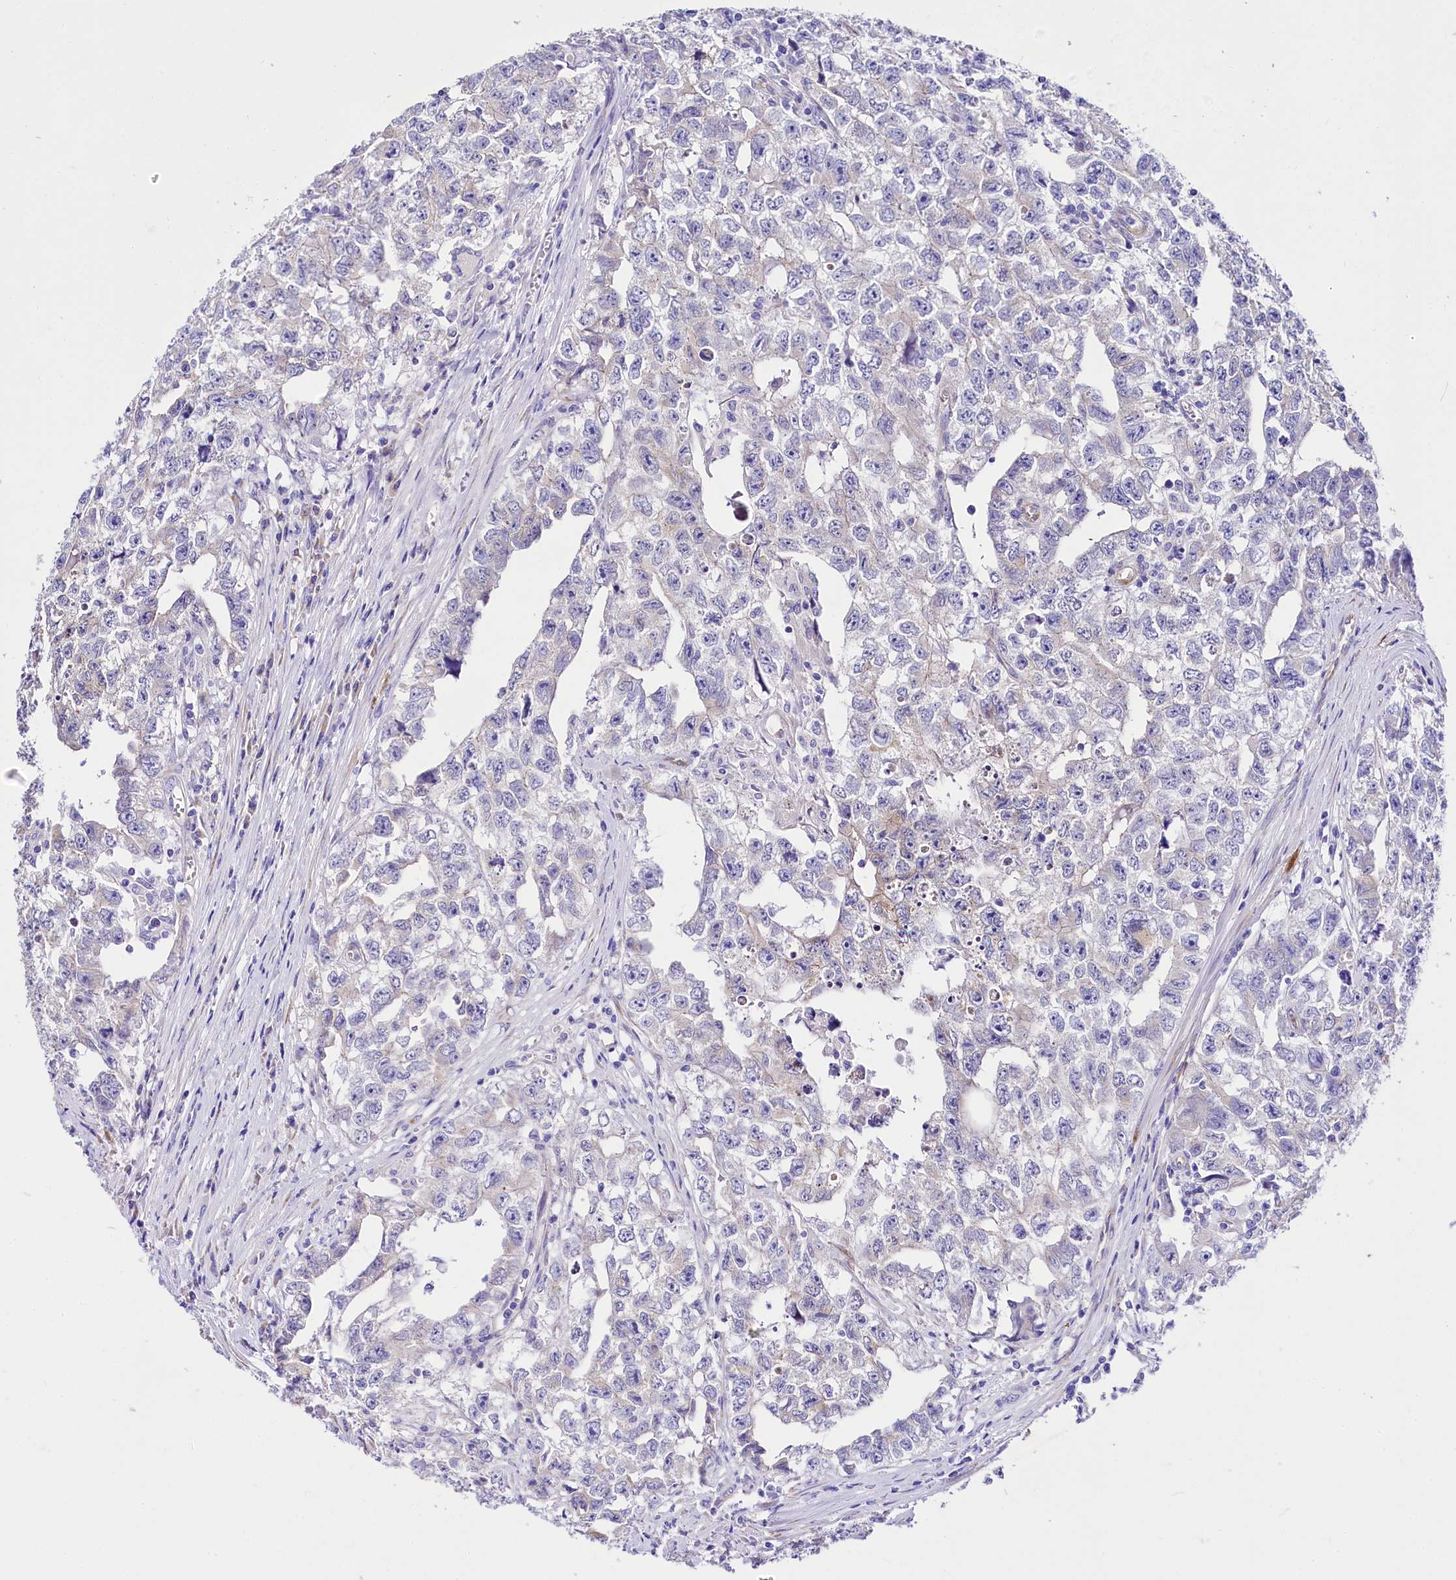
{"staining": {"intensity": "negative", "quantity": "none", "location": "none"}, "tissue": "testis cancer", "cell_type": "Tumor cells", "image_type": "cancer", "snomed": [{"axis": "morphology", "description": "Seminoma, NOS"}, {"axis": "morphology", "description": "Carcinoma, Embryonal, NOS"}, {"axis": "topography", "description": "Testis"}], "caption": "Immunohistochemistry of human testis cancer (embryonal carcinoma) shows no positivity in tumor cells.", "gene": "A2ML1", "patient": {"sex": "male", "age": 43}}